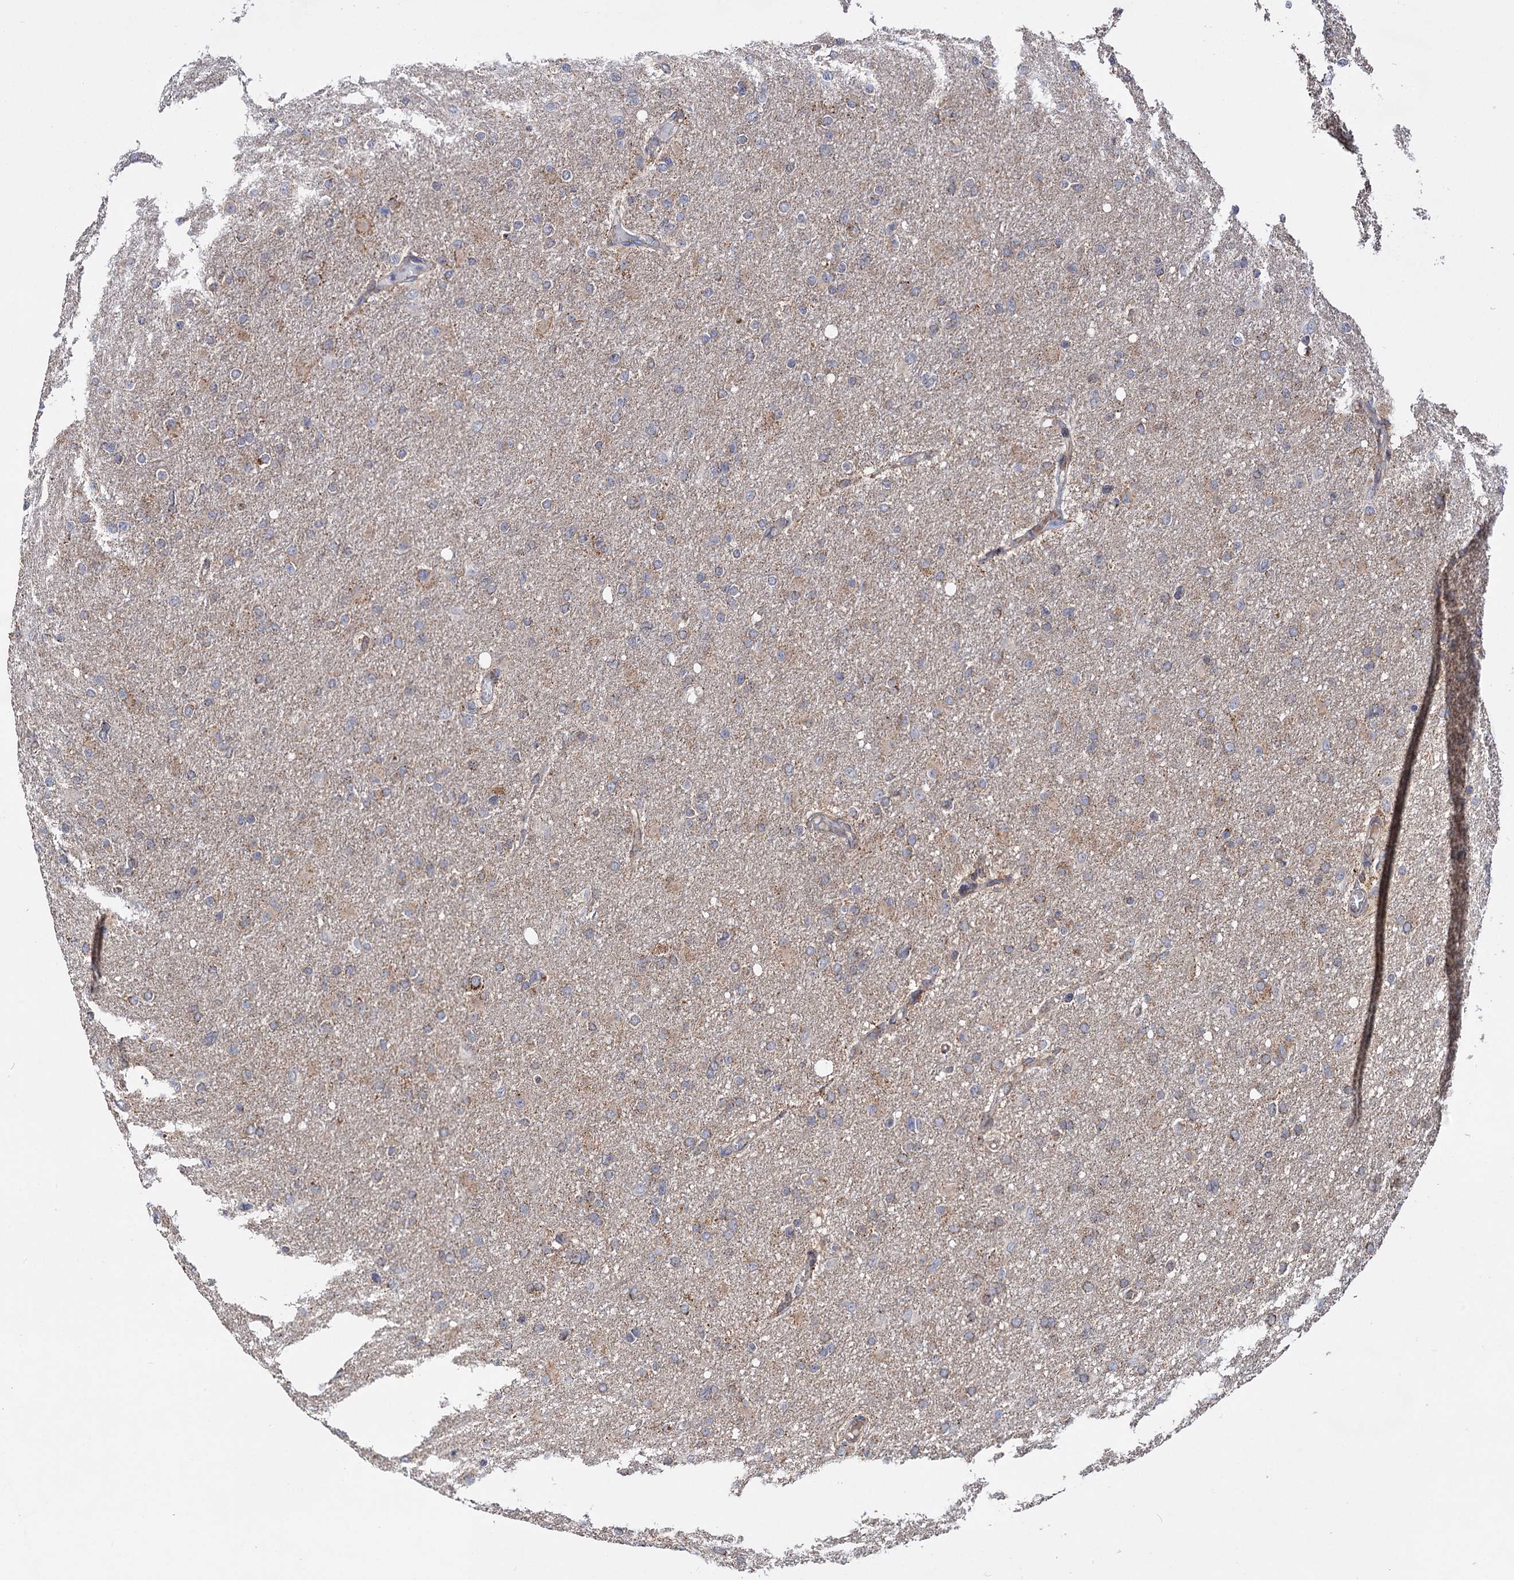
{"staining": {"intensity": "weak", "quantity": "25%-75%", "location": "cytoplasmic/membranous"}, "tissue": "glioma", "cell_type": "Tumor cells", "image_type": "cancer", "snomed": [{"axis": "morphology", "description": "Glioma, malignant, High grade"}, {"axis": "topography", "description": "Cerebral cortex"}], "caption": "Immunohistochemical staining of malignant glioma (high-grade) reveals low levels of weak cytoplasmic/membranous protein expression in approximately 25%-75% of tumor cells.", "gene": "CEP76", "patient": {"sex": "female", "age": 36}}